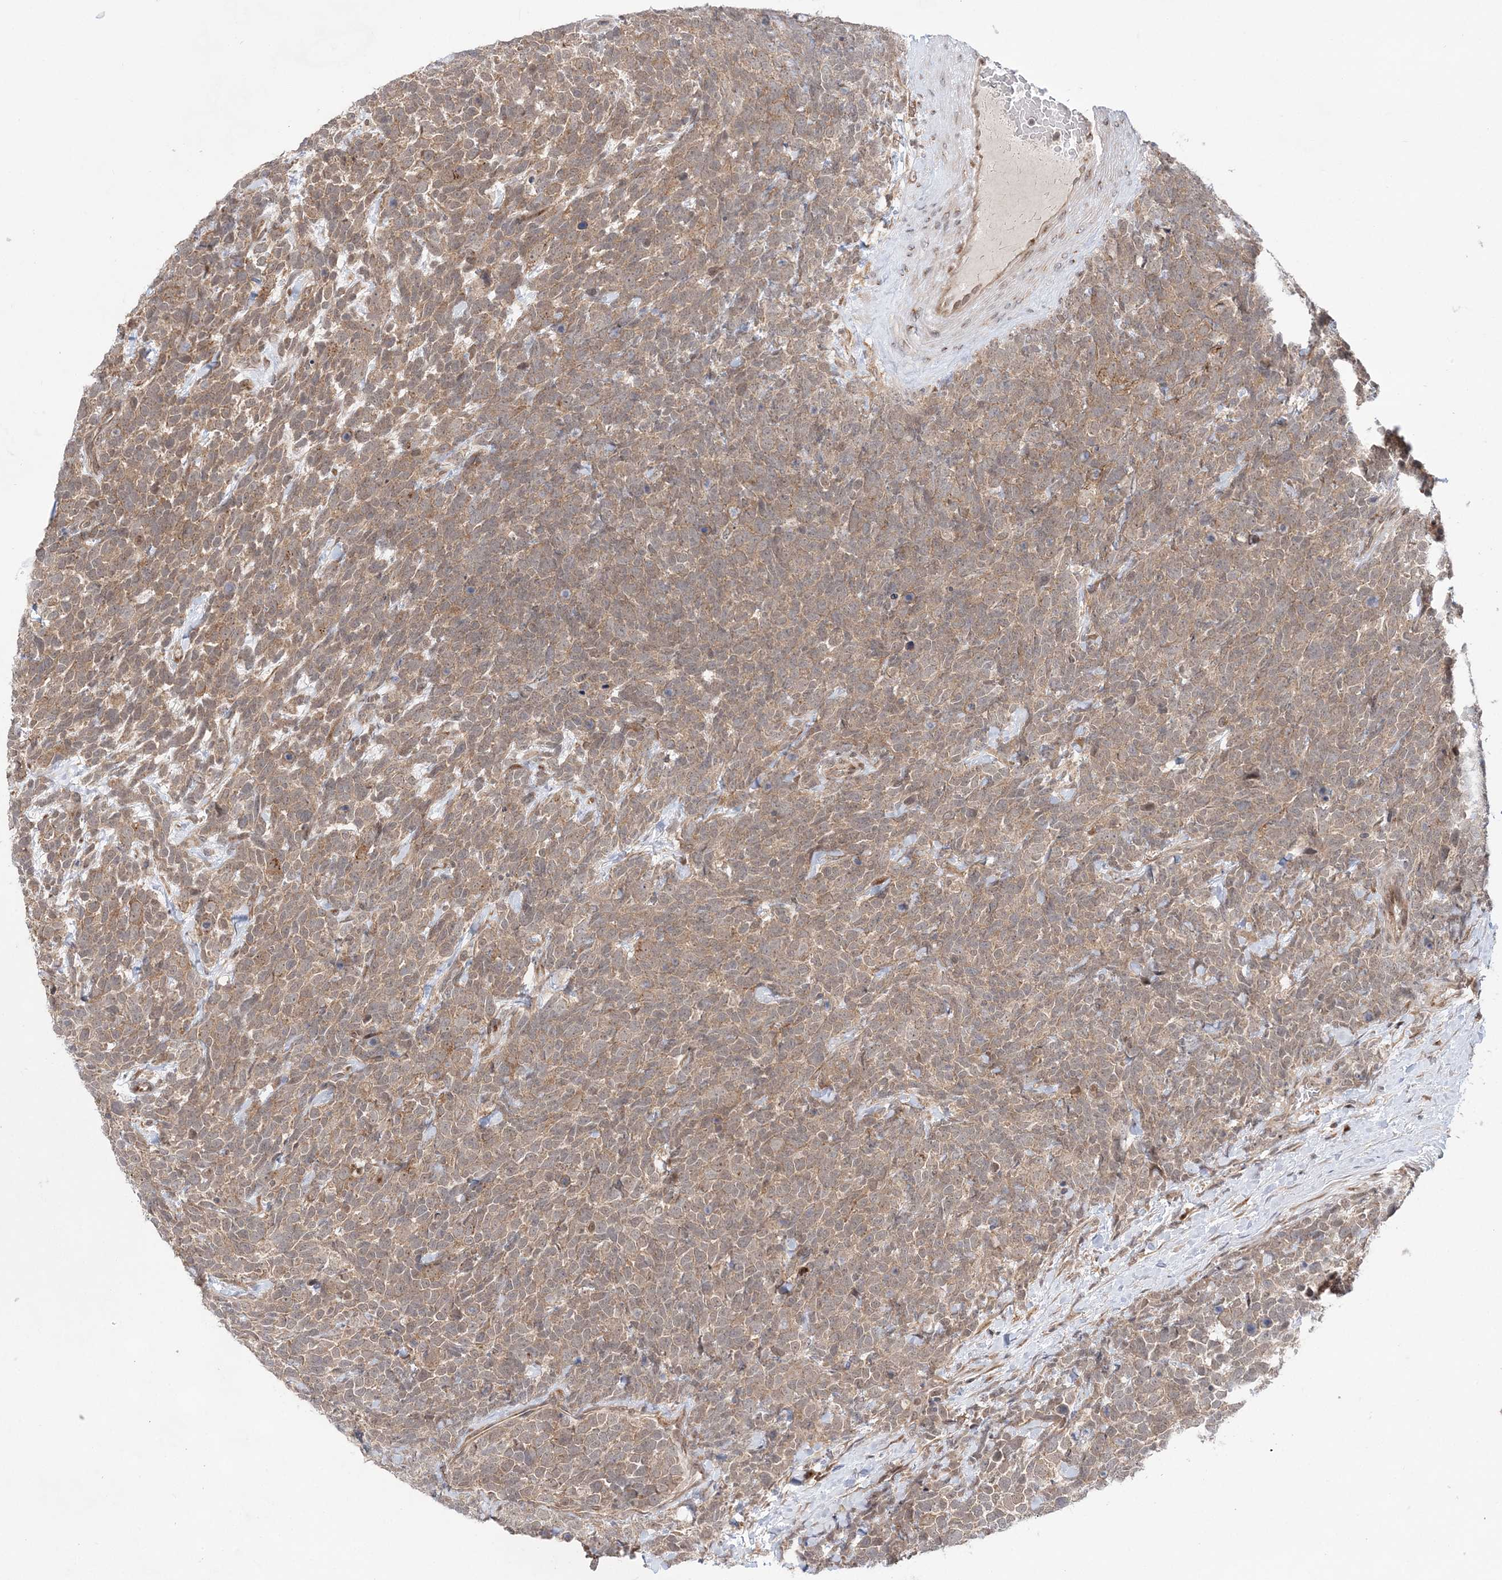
{"staining": {"intensity": "moderate", "quantity": ">75%", "location": "cytoplasmic/membranous"}, "tissue": "urothelial cancer", "cell_type": "Tumor cells", "image_type": "cancer", "snomed": [{"axis": "morphology", "description": "Urothelial carcinoma, High grade"}, {"axis": "topography", "description": "Urinary bladder"}], "caption": "Tumor cells exhibit medium levels of moderate cytoplasmic/membranous positivity in about >75% of cells in urothelial cancer. The staining was performed using DAB, with brown indicating positive protein expression. Nuclei are stained blue with hematoxylin.", "gene": "ANAPC15", "patient": {"sex": "female", "age": 82}}